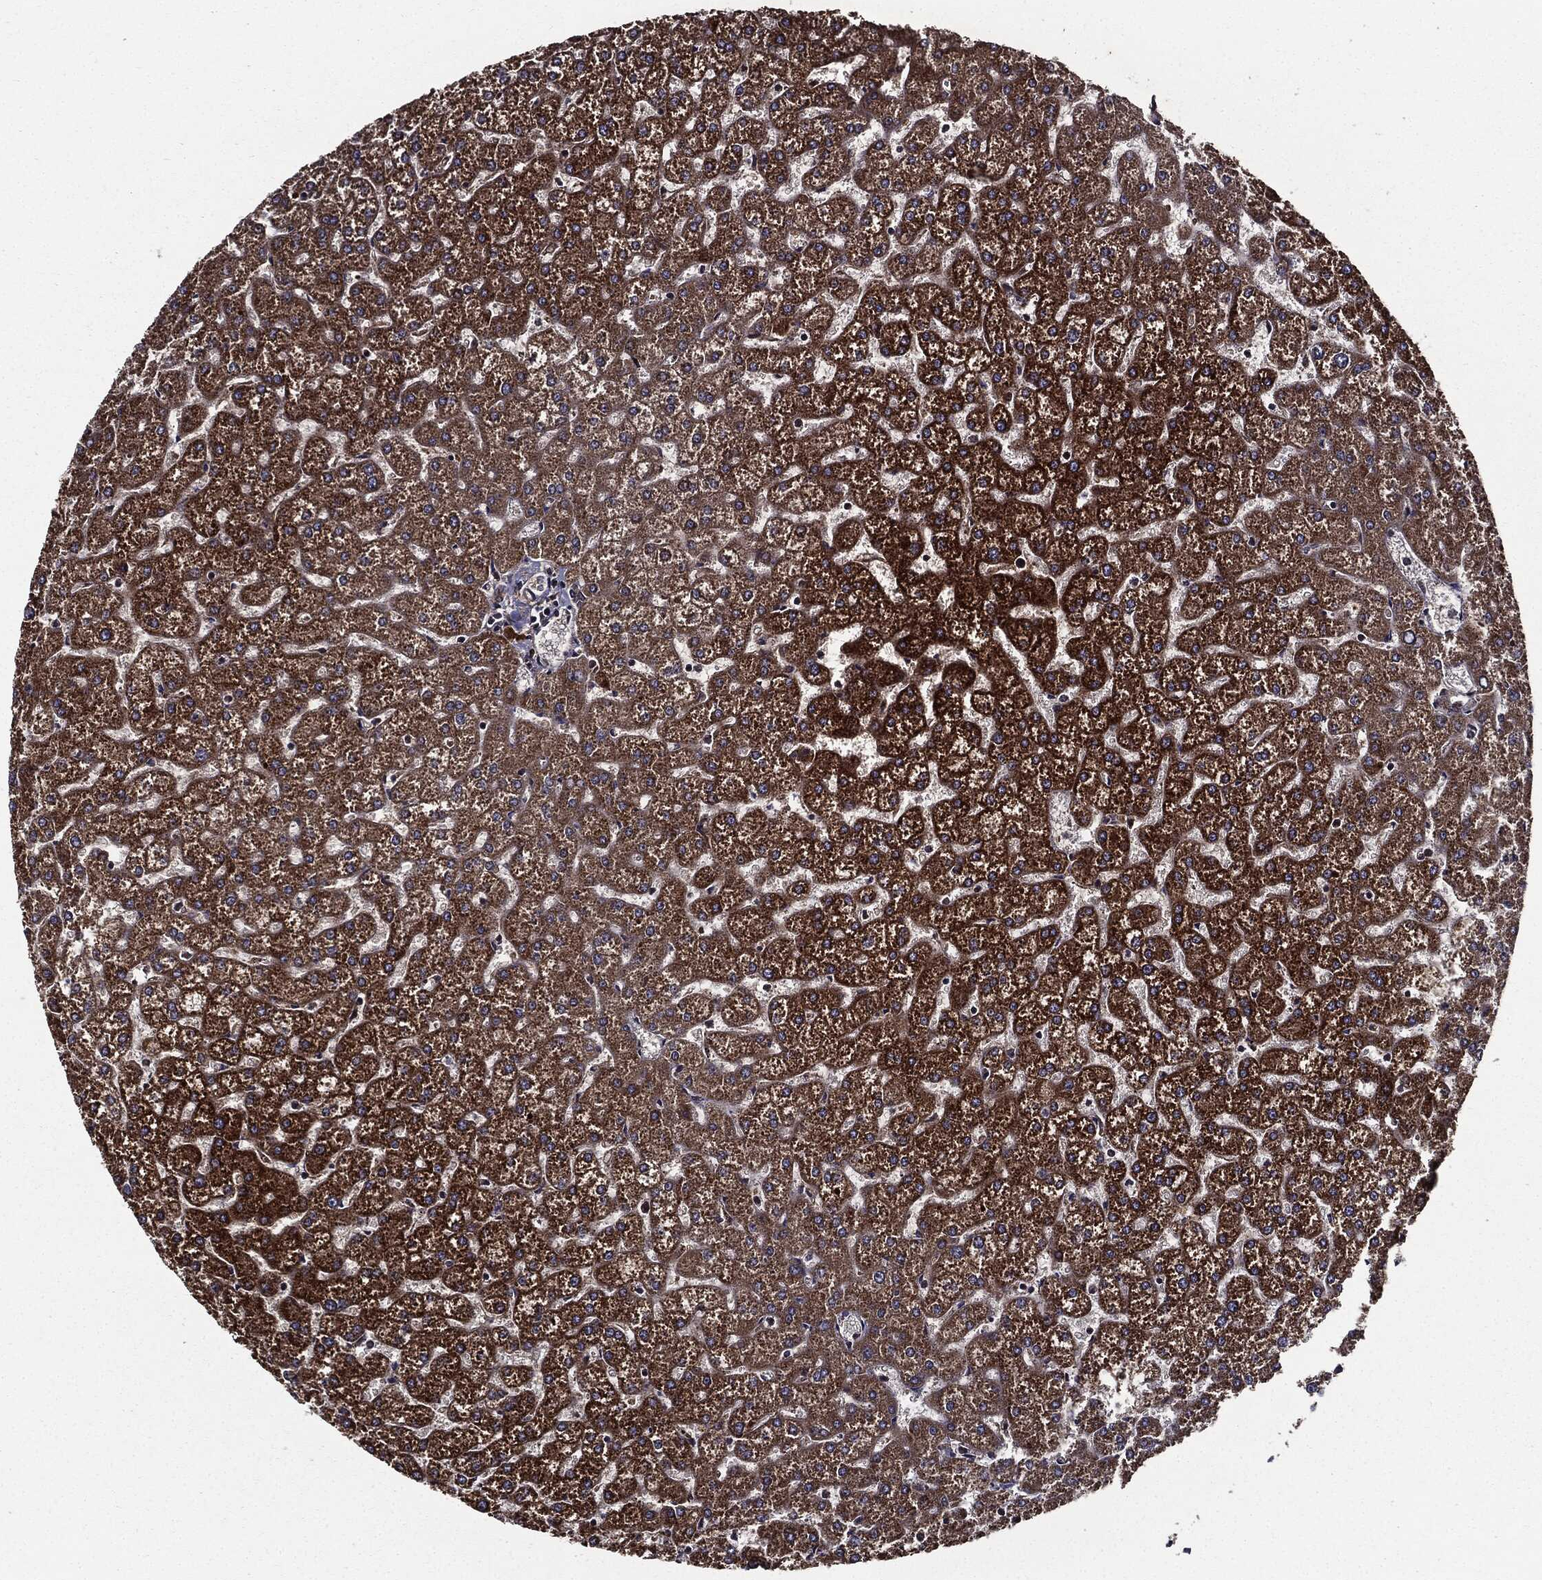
{"staining": {"intensity": "negative", "quantity": "none", "location": "none"}, "tissue": "liver", "cell_type": "Cholangiocytes", "image_type": "normal", "snomed": [{"axis": "morphology", "description": "Normal tissue, NOS"}, {"axis": "topography", "description": "Liver"}], "caption": "Micrograph shows no protein positivity in cholangiocytes of normal liver. (DAB immunohistochemistry, high magnification).", "gene": "HTT", "patient": {"sex": "female", "age": 32}}